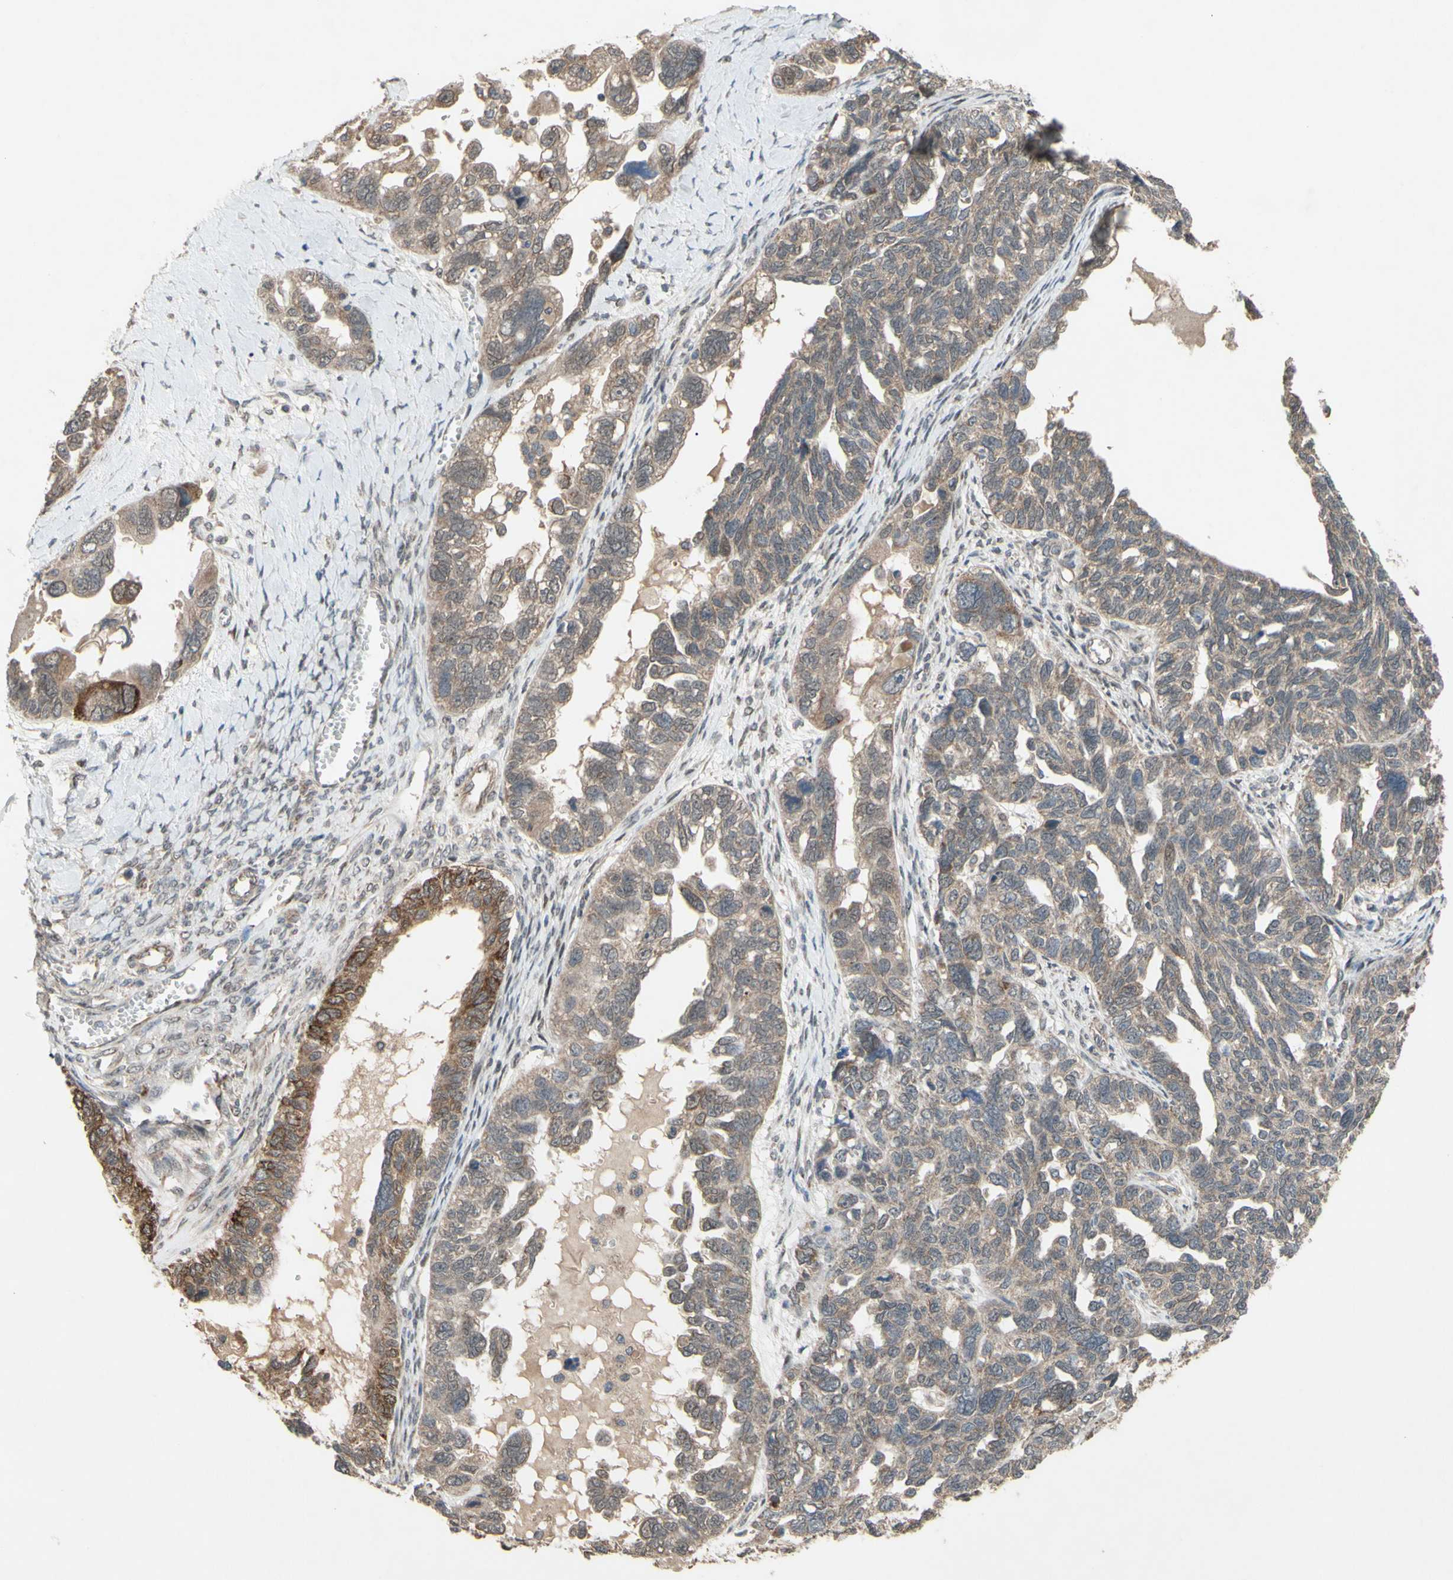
{"staining": {"intensity": "weak", "quantity": ">75%", "location": "cytoplasmic/membranous"}, "tissue": "ovarian cancer", "cell_type": "Tumor cells", "image_type": "cancer", "snomed": [{"axis": "morphology", "description": "Cystadenocarcinoma, serous, NOS"}, {"axis": "topography", "description": "Ovary"}], "caption": "Immunohistochemistry (DAB (3,3'-diaminobenzidine)) staining of serous cystadenocarcinoma (ovarian) reveals weak cytoplasmic/membranous protein expression in approximately >75% of tumor cells.", "gene": "CD164", "patient": {"sex": "female", "age": 79}}